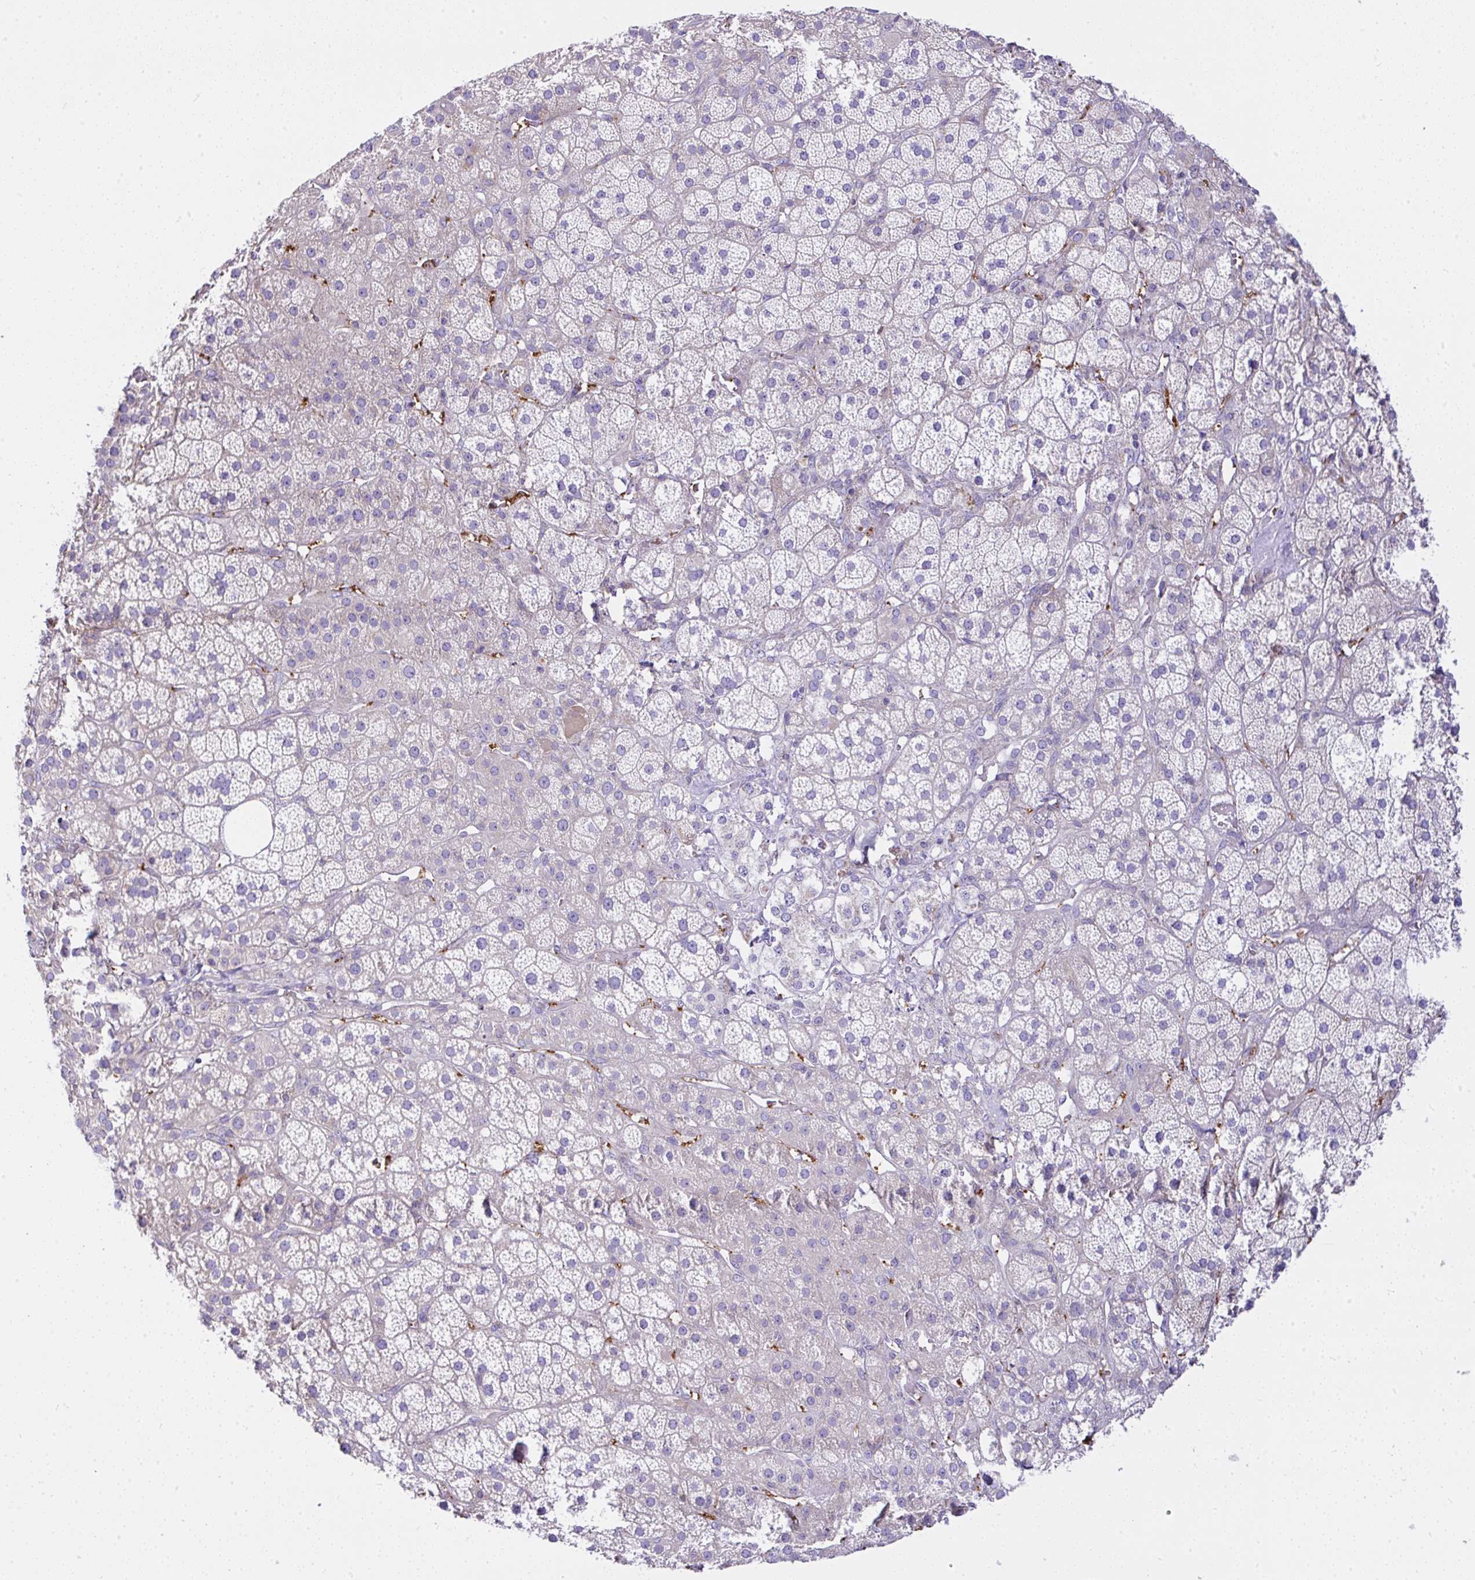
{"staining": {"intensity": "negative", "quantity": "none", "location": "none"}, "tissue": "adrenal gland", "cell_type": "Glandular cells", "image_type": "normal", "snomed": [{"axis": "morphology", "description": "Normal tissue, NOS"}, {"axis": "topography", "description": "Adrenal gland"}], "caption": "IHC histopathology image of benign human adrenal gland stained for a protein (brown), which displays no positivity in glandular cells. The staining was performed using DAB (3,3'-diaminobenzidine) to visualize the protein expression in brown, while the nuclei were stained in blue with hematoxylin (Magnification: 20x).", "gene": "CCDC142", "patient": {"sex": "male", "age": 57}}